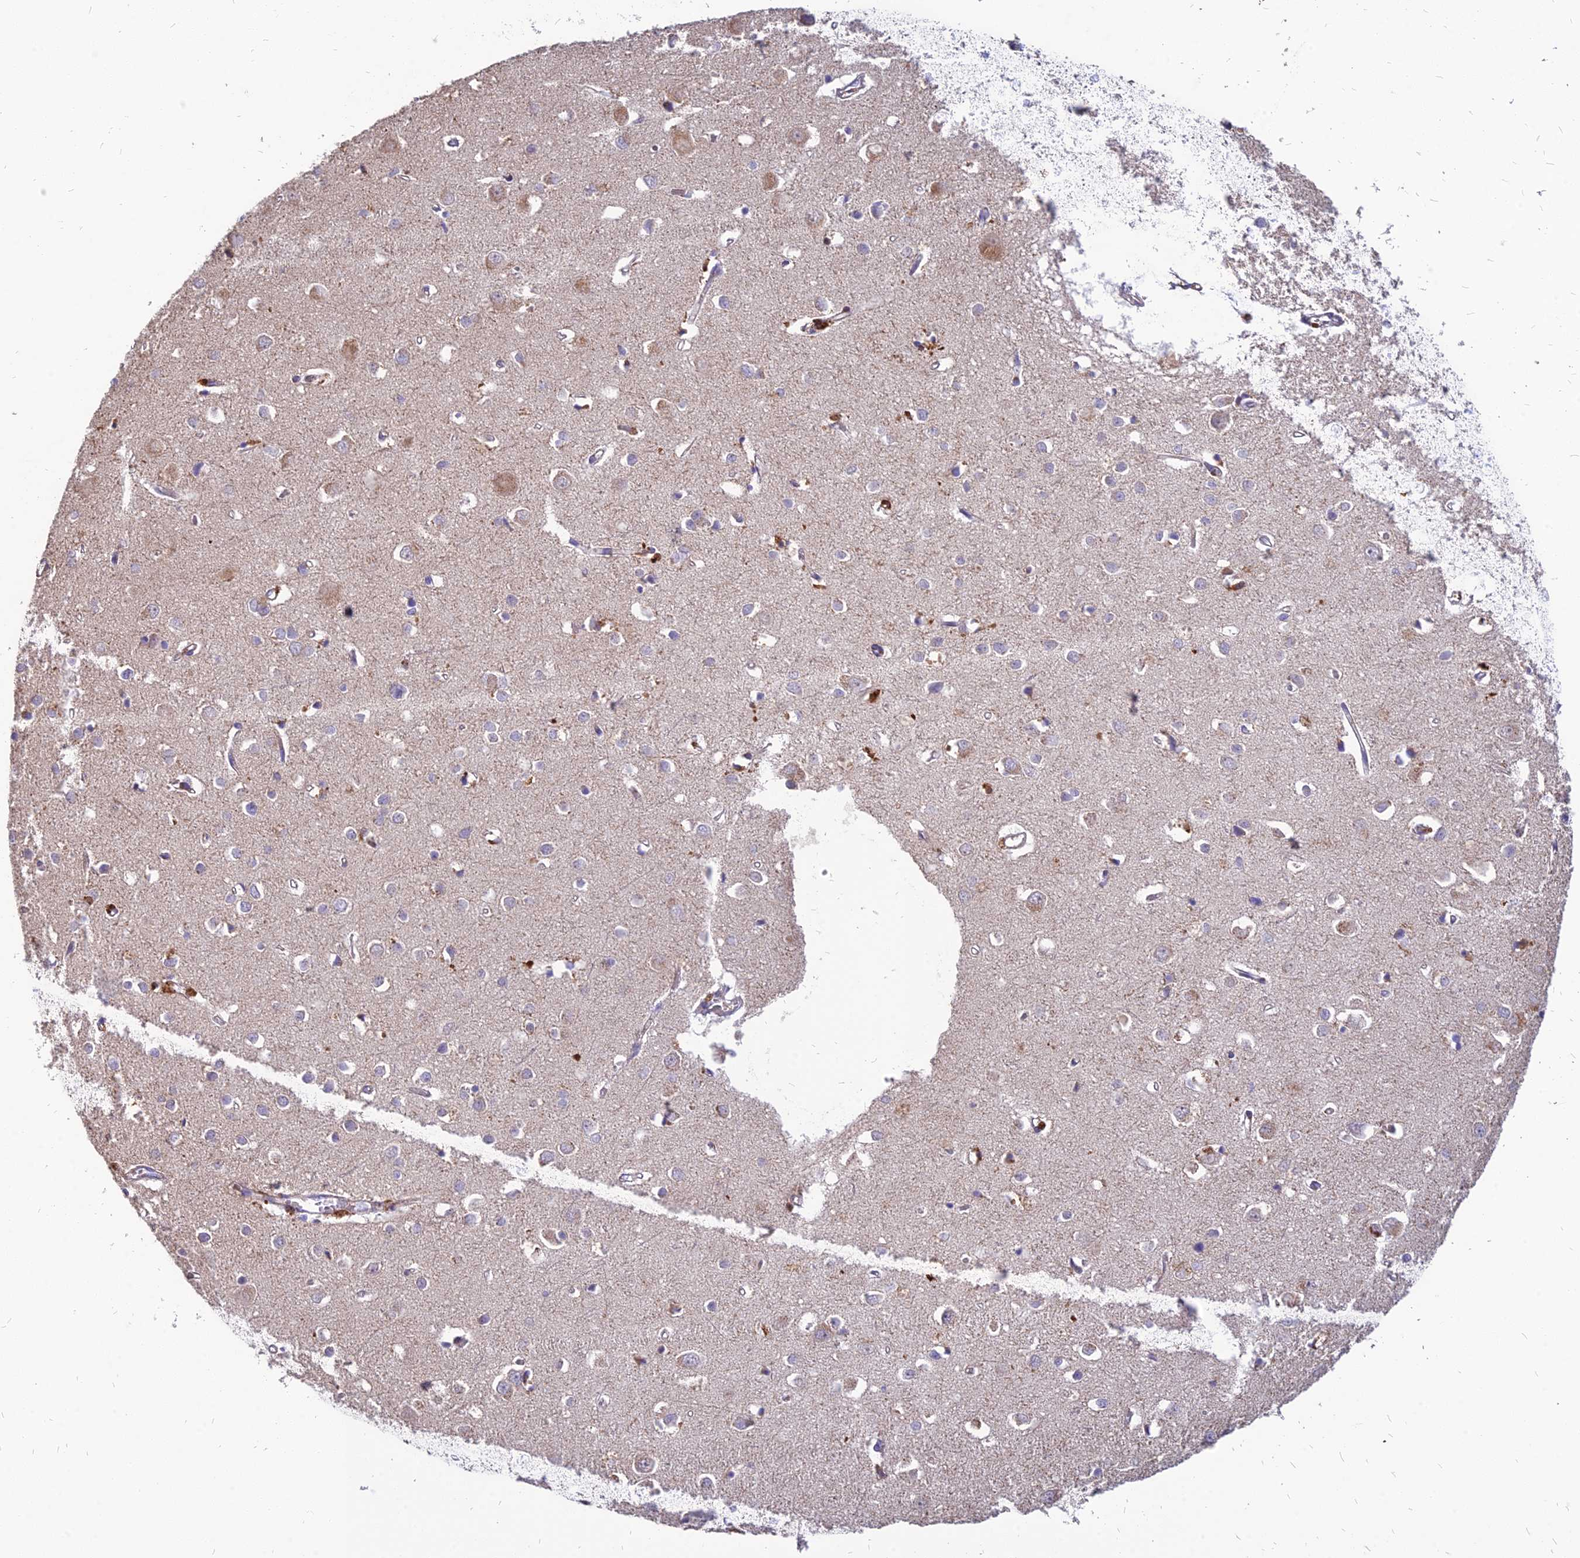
{"staining": {"intensity": "weak", "quantity": "25%-75%", "location": "cytoplasmic/membranous"}, "tissue": "cerebral cortex", "cell_type": "Endothelial cells", "image_type": "normal", "snomed": [{"axis": "morphology", "description": "Normal tissue, NOS"}, {"axis": "topography", "description": "Cerebral cortex"}], "caption": "Immunohistochemical staining of normal cerebral cortex shows 25%-75% levels of weak cytoplasmic/membranous protein positivity in approximately 25%-75% of endothelial cells.", "gene": "ST3GAL6", "patient": {"sex": "female", "age": 64}}